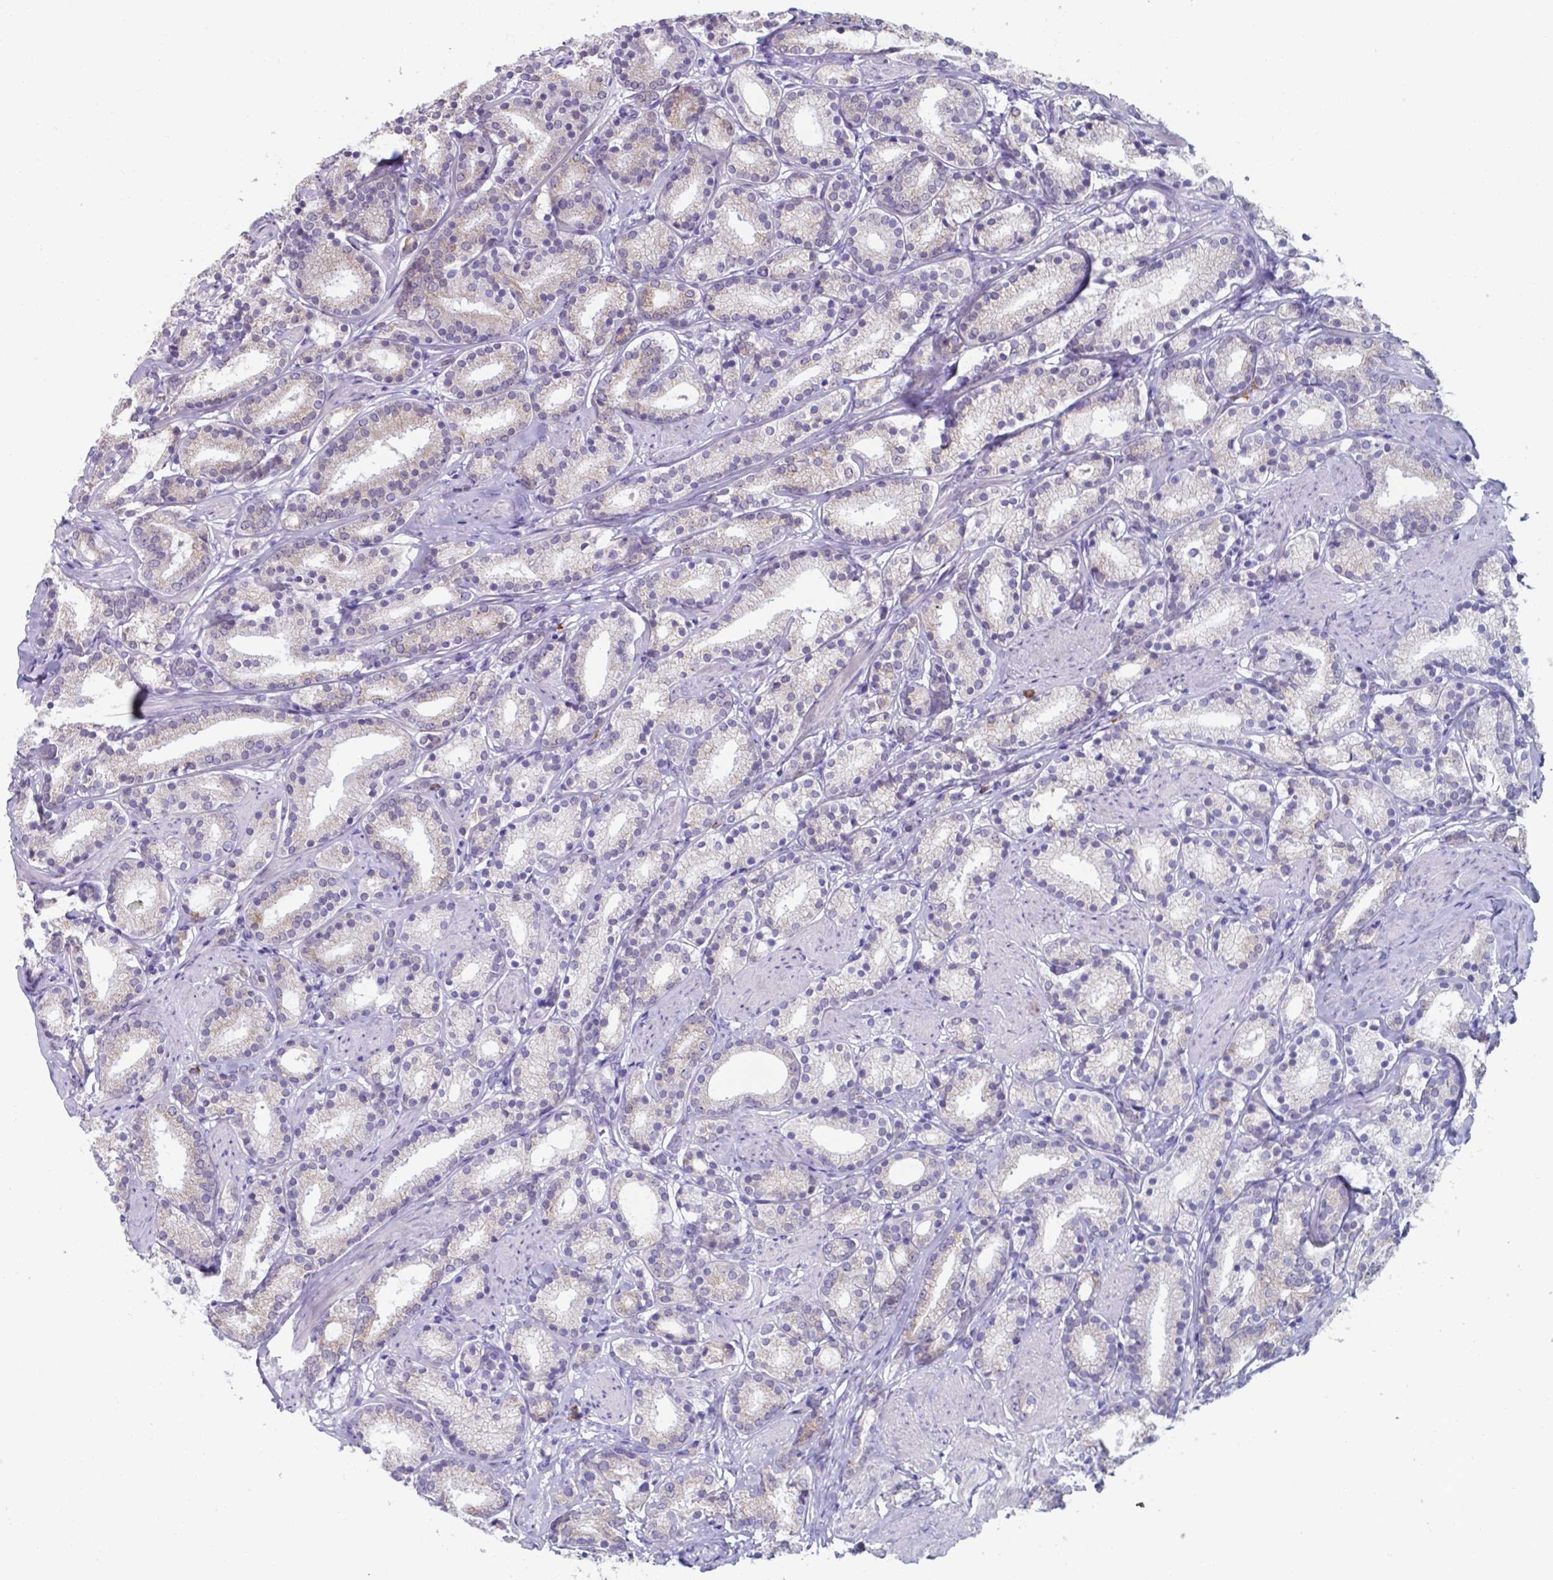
{"staining": {"intensity": "weak", "quantity": "<25%", "location": "cytoplasmic/membranous"}, "tissue": "prostate cancer", "cell_type": "Tumor cells", "image_type": "cancer", "snomed": [{"axis": "morphology", "description": "Adenocarcinoma, High grade"}, {"axis": "topography", "description": "Prostate"}], "caption": "Immunohistochemistry micrograph of prostate cancer (adenocarcinoma (high-grade)) stained for a protein (brown), which shows no positivity in tumor cells.", "gene": "UBE2J1", "patient": {"sex": "male", "age": 63}}